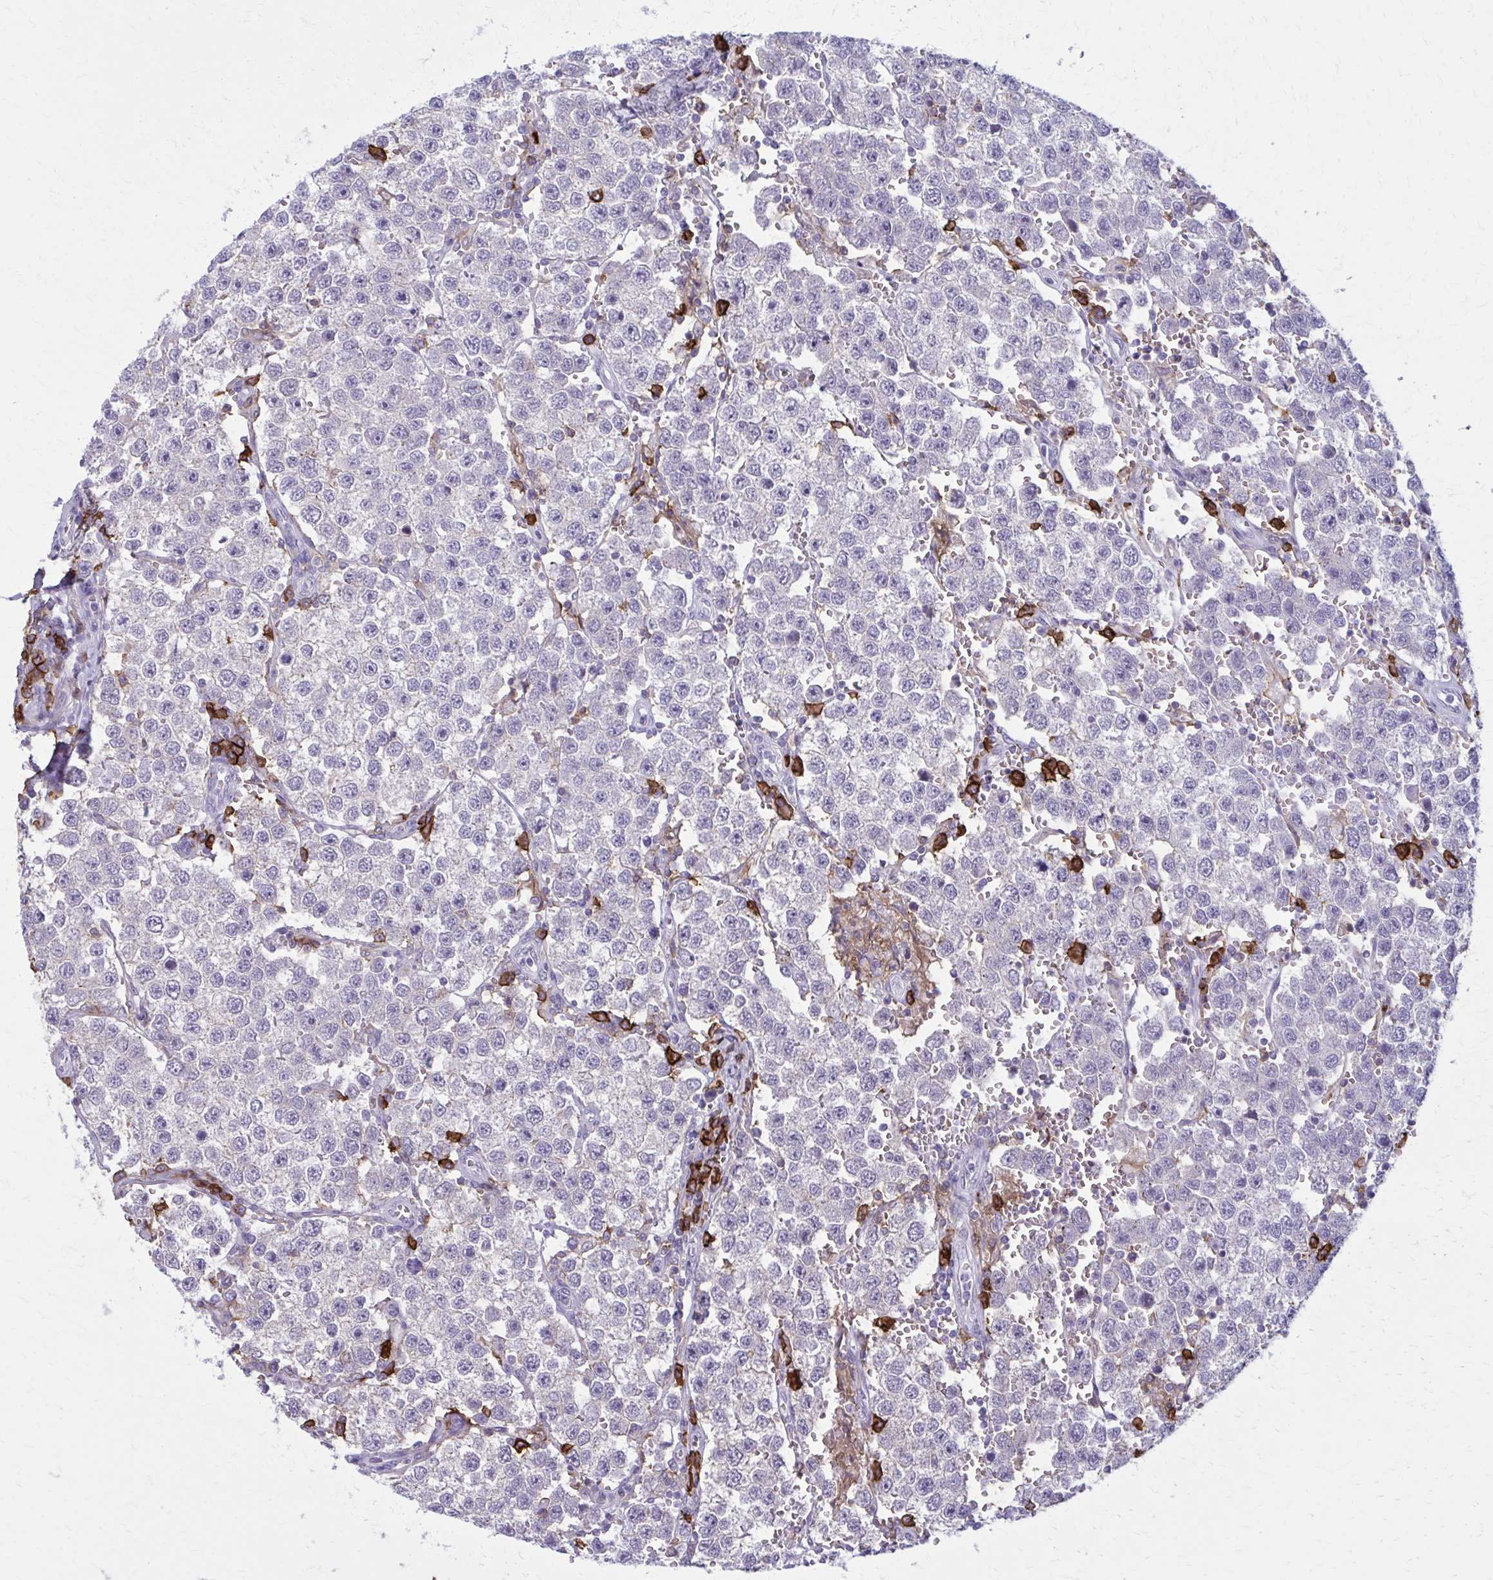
{"staining": {"intensity": "negative", "quantity": "none", "location": "none"}, "tissue": "testis cancer", "cell_type": "Tumor cells", "image_type": "cancer", "snomed": [{"axis": "morphology", "description": "Seminoma, NOS"}, {"axis": "topography", "description": "Testis"}], "caption": "High power microscopy photomicrograph of an IHC image of testis cancer, revealing no significant expression in tumor cells. (Stains: DAB (3,3'-diaminobenzidine) immunohistochemistry with hematoxylin counter stain, Microscopy: brightfield microscopy at high magnification).", "gene": "CD38", "patient": {"sex": "male", "age": 37}}